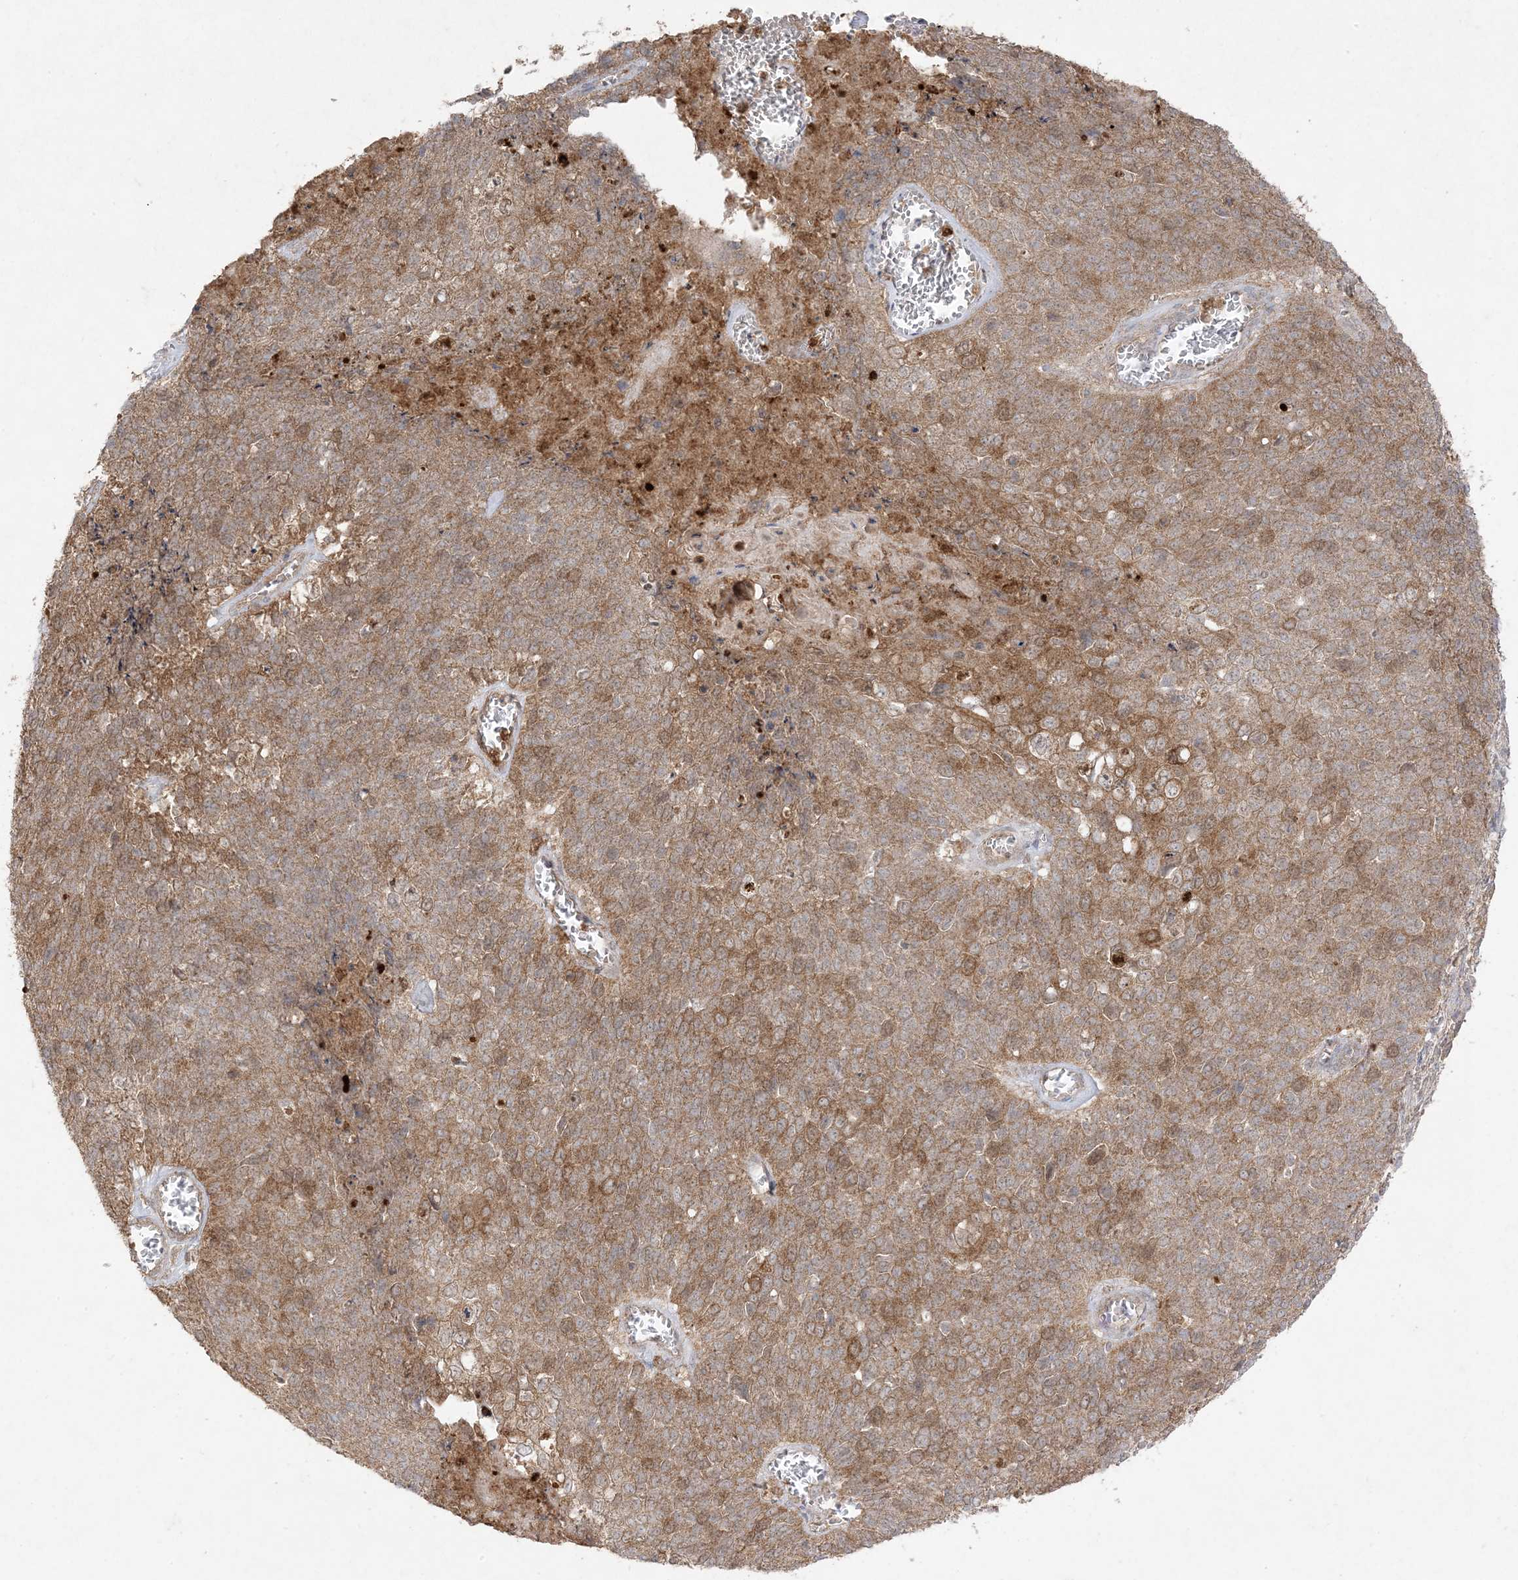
{"staining": {"intensity": "moderate", "quantity": ">75%", "location": "cytoplasmic/membranous"}, "tissue": "cervical cancer", "cell_type": "Tumor cells", "image_type": "cancer", "snomed": [{"axis": "morphology", "description": "Squamous cell carcinoma, NOS"}, {"axis": "topography", "description": "Cervix"}], "caption": "An IHC photomicrograph of tumor tissue is shown. Protein staining in brown highlights moderate cytoplasmic/membranous positivity in cervical squamous cell carcinoma within tumor cells.", "gene": "UBE2C", "patient": {"sex": "female", "age": 39}}